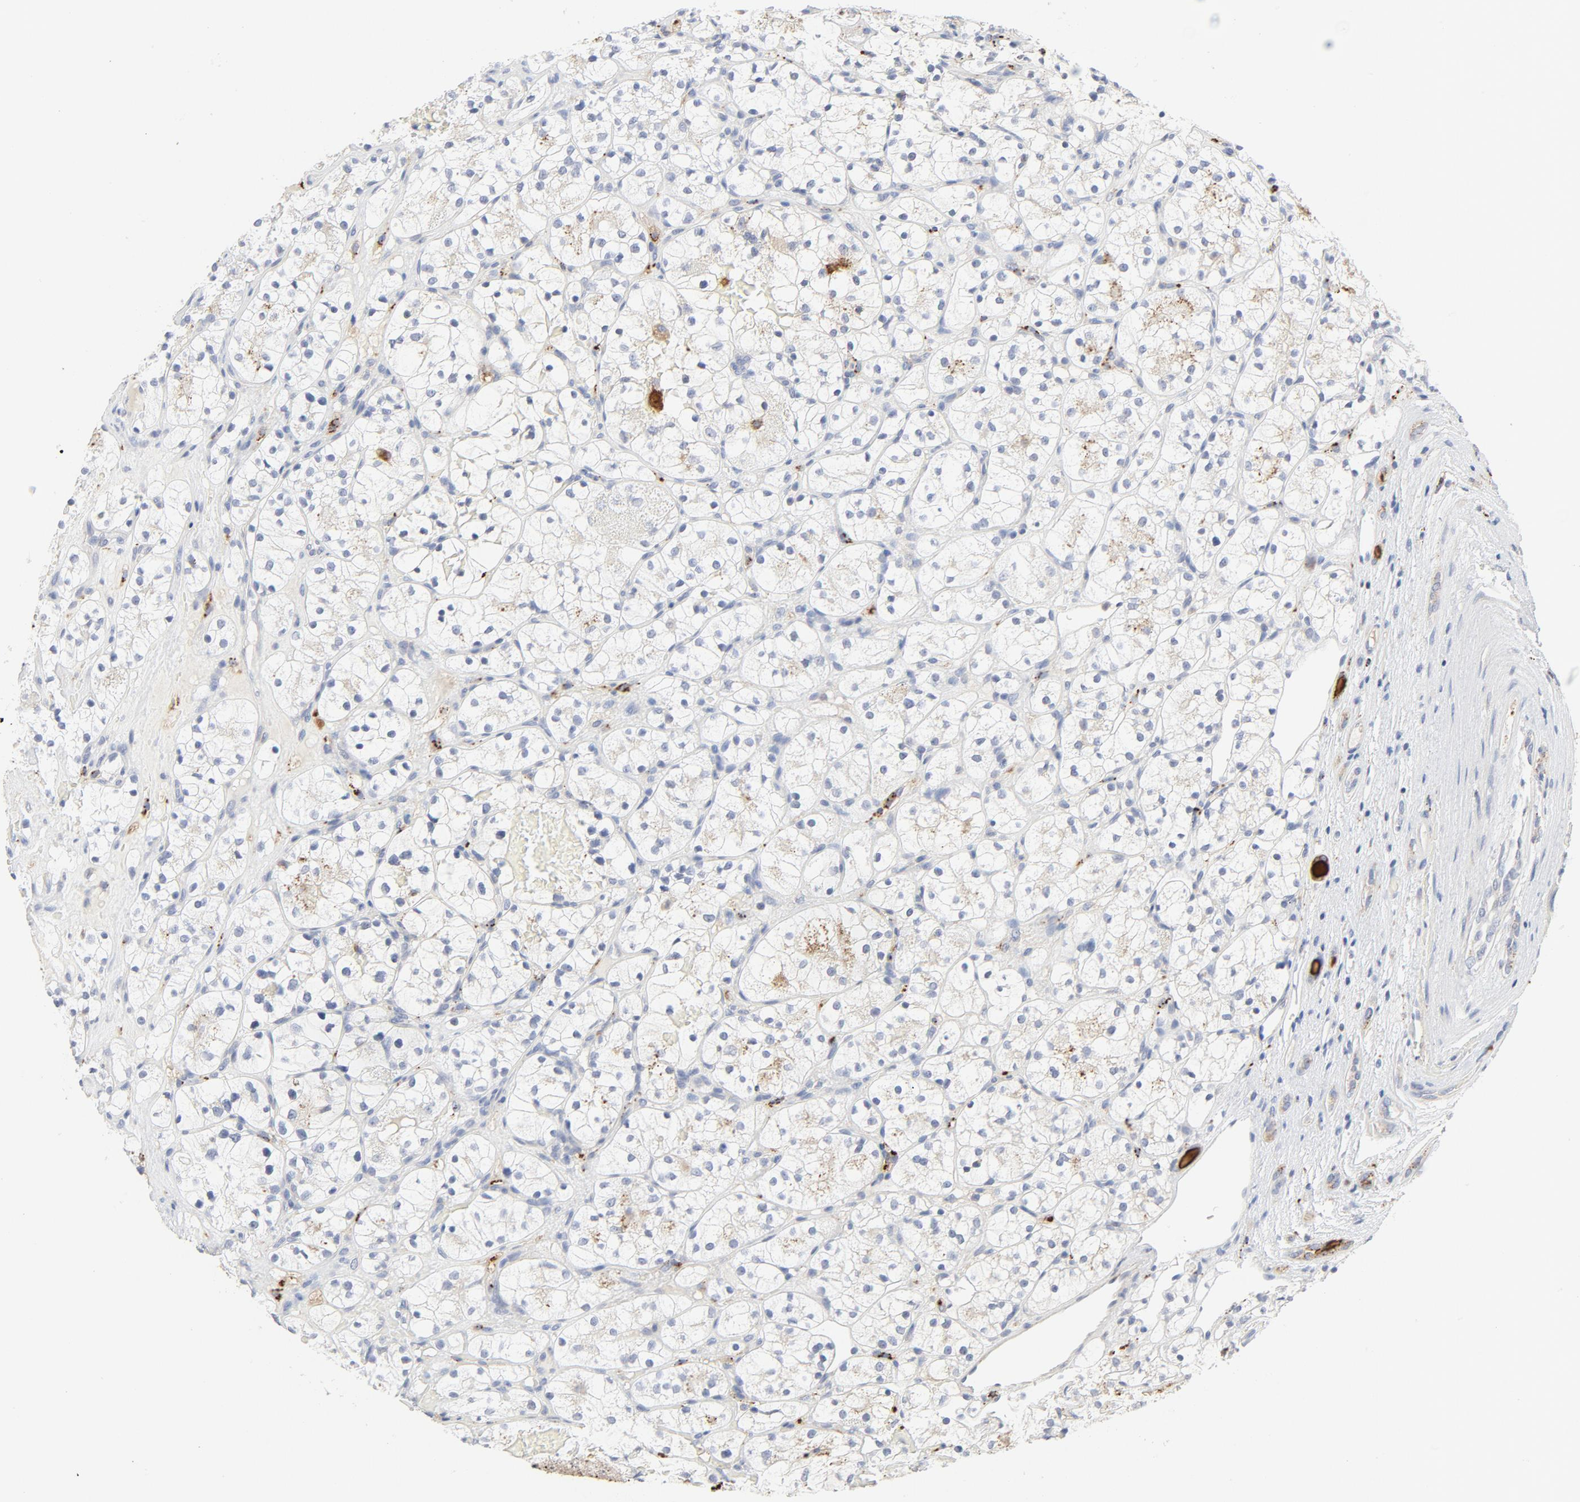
{"staining": {"intensity": "negative", "quantity": "none", "location": "none"}, "tissue": "renal cancer", "cell_type": "Tumor cells", "image_type": "cancer", "snomed": [{"axis": "morphology", "description": "Adenocarcinoma, NOS"}, {"axis": "topography", "description": "Kidney"}], "caption": "Tumor cells show no significant positivity in renal adenocarcinoma.", "gene": "MAGEB17", "patient": {"sex": "female", "age": 60}}